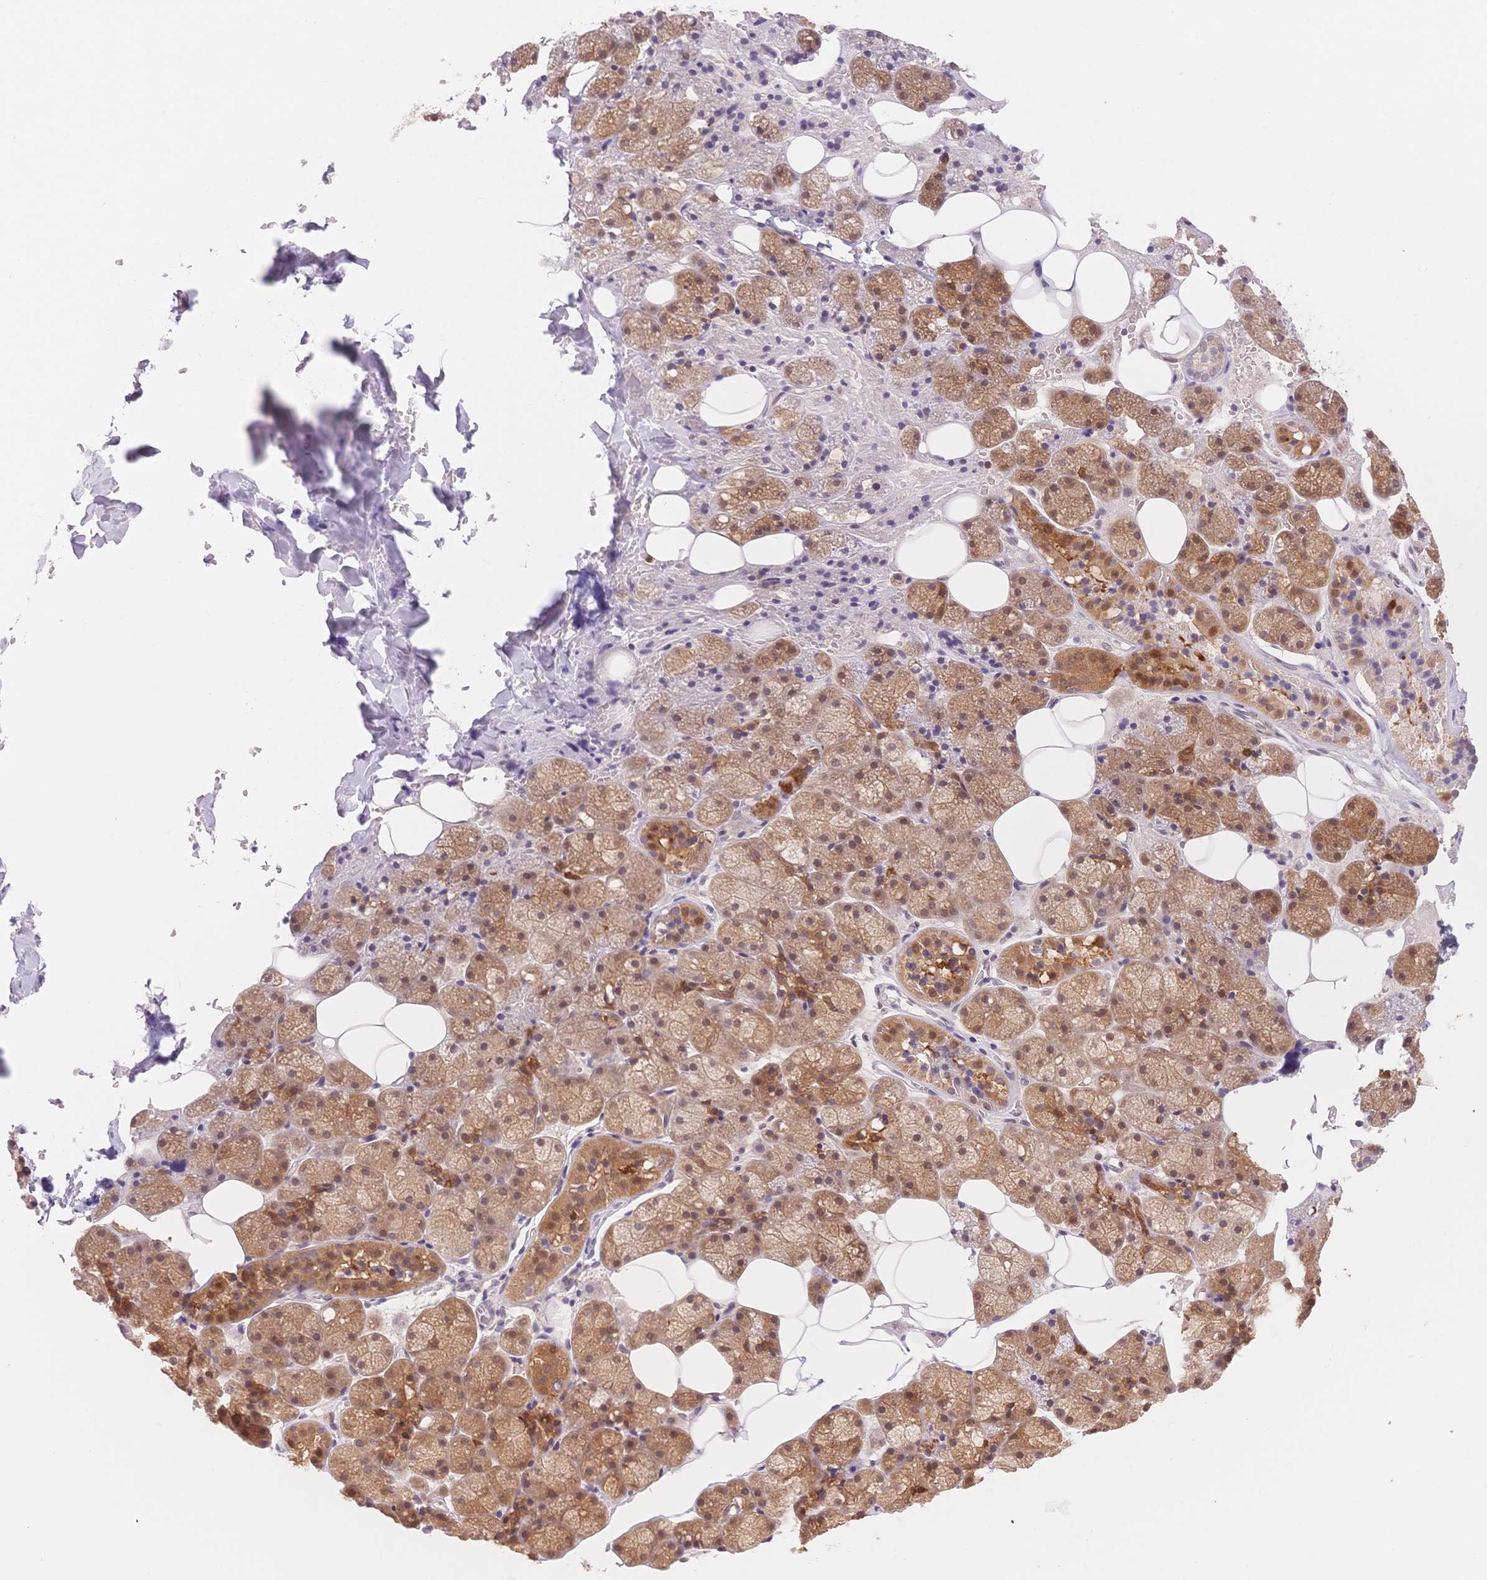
{"staining": {"intensity": "strong", "quantity": ">75%", "location": "cytoplasmic/membranous"}, "tissue": "salivary gland", "cell_type": "Glandular cells", "image_type": "normal", "snomed": [{"axis": "morphology", "description": "Normal tissue, NOS"}, {"axis": "topography", "description": "Salivary gland"}, {"axis": "topography", "description": "Peripheral nerve tissue"}], "caption": "Glandular cells display high levels of strong cytoplasmic/membranous staining in about >75% of cells in normal human salivary gland.", "gene": "STK39", "patient": {"sex": "male", "age": 38}}